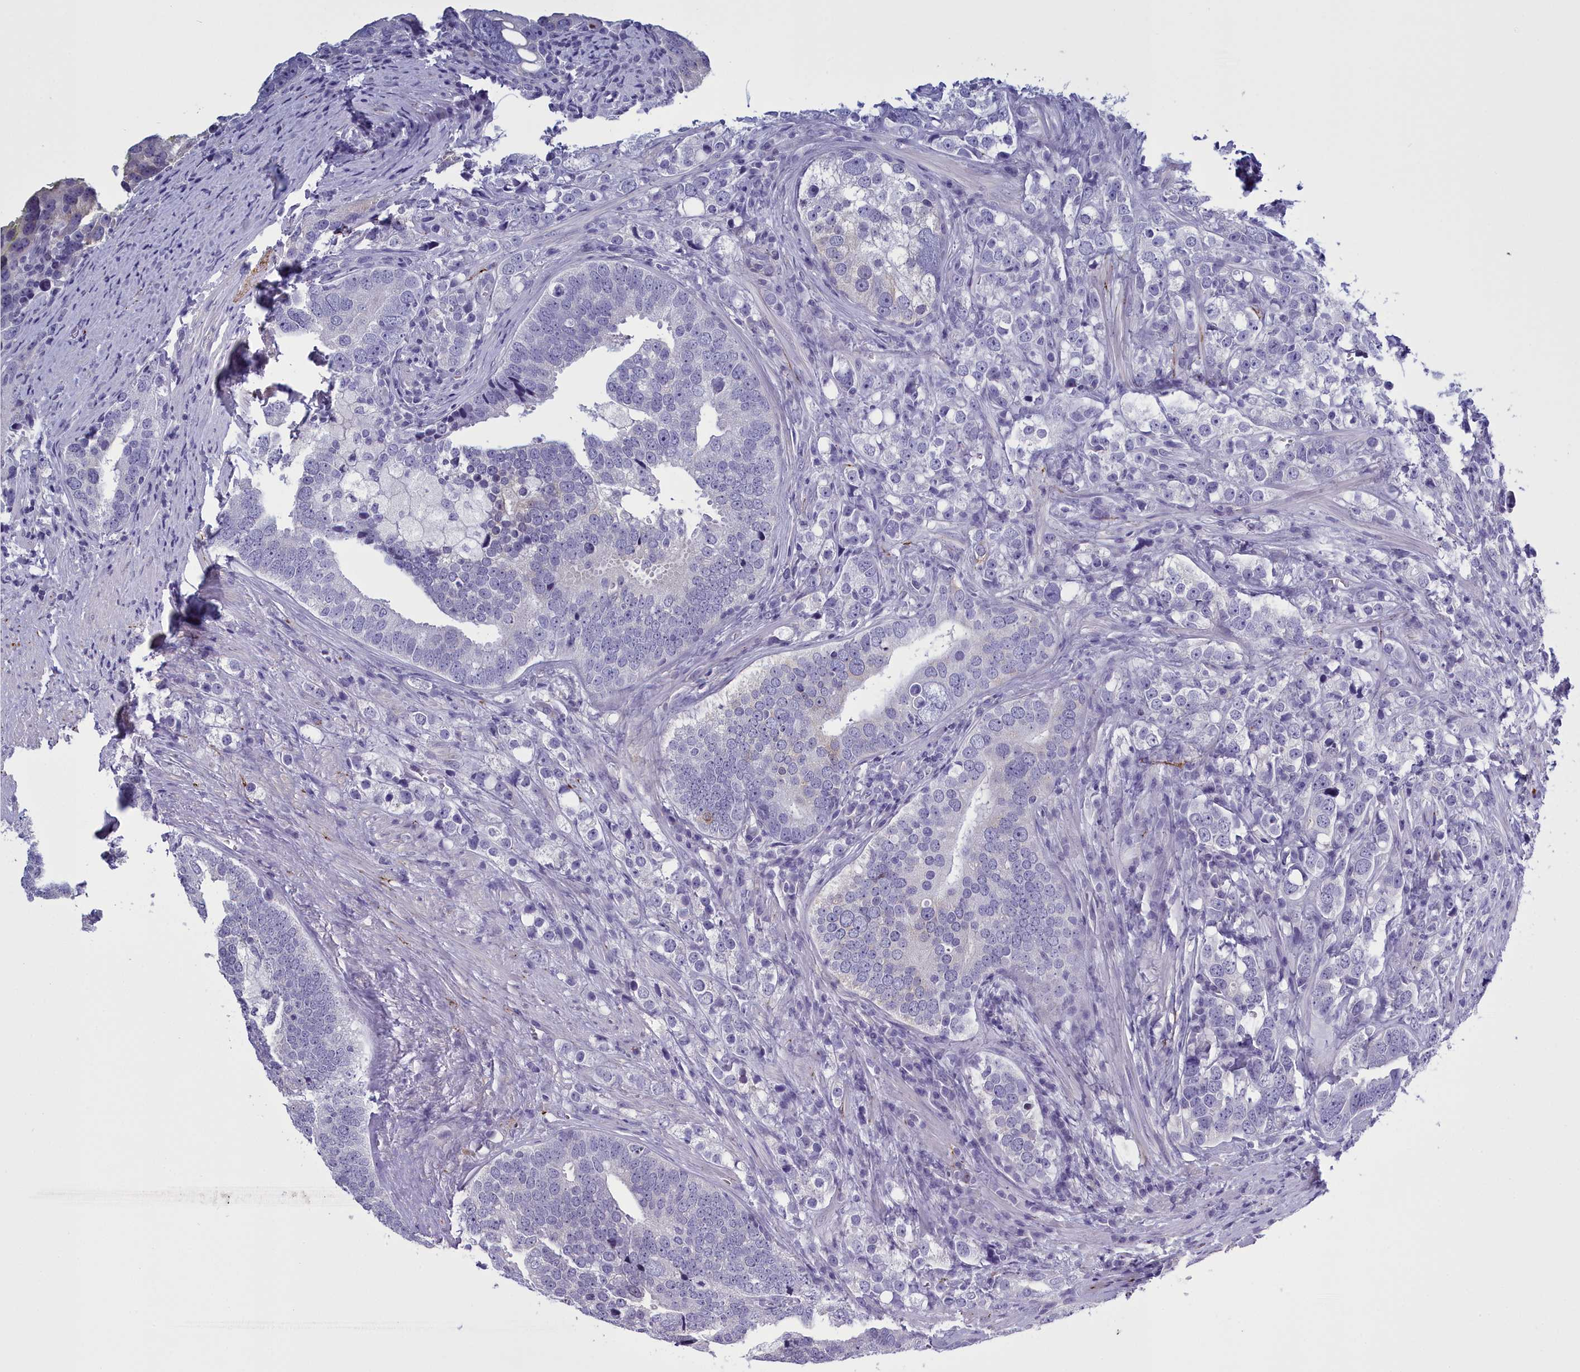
{"staining": {"intensity": "negative", "quantity": "none", "location": "none"}, "tissue": "prostate cancer", "cell_type": "Tumor cells", "image_type": "cancer", "snomed": [{"axis": "morphology", "description": "Adenocarcinoma, High grade"}, {"axis": "topography", "description": "Prostate"}], "caption": "Immunohistochemical staining of human high-grade adenocarcinoma (prostate) exhibits no significant expression in tumor cells.", "gene": "MAP6", "patient": {"sex": "male", "age": 71}}